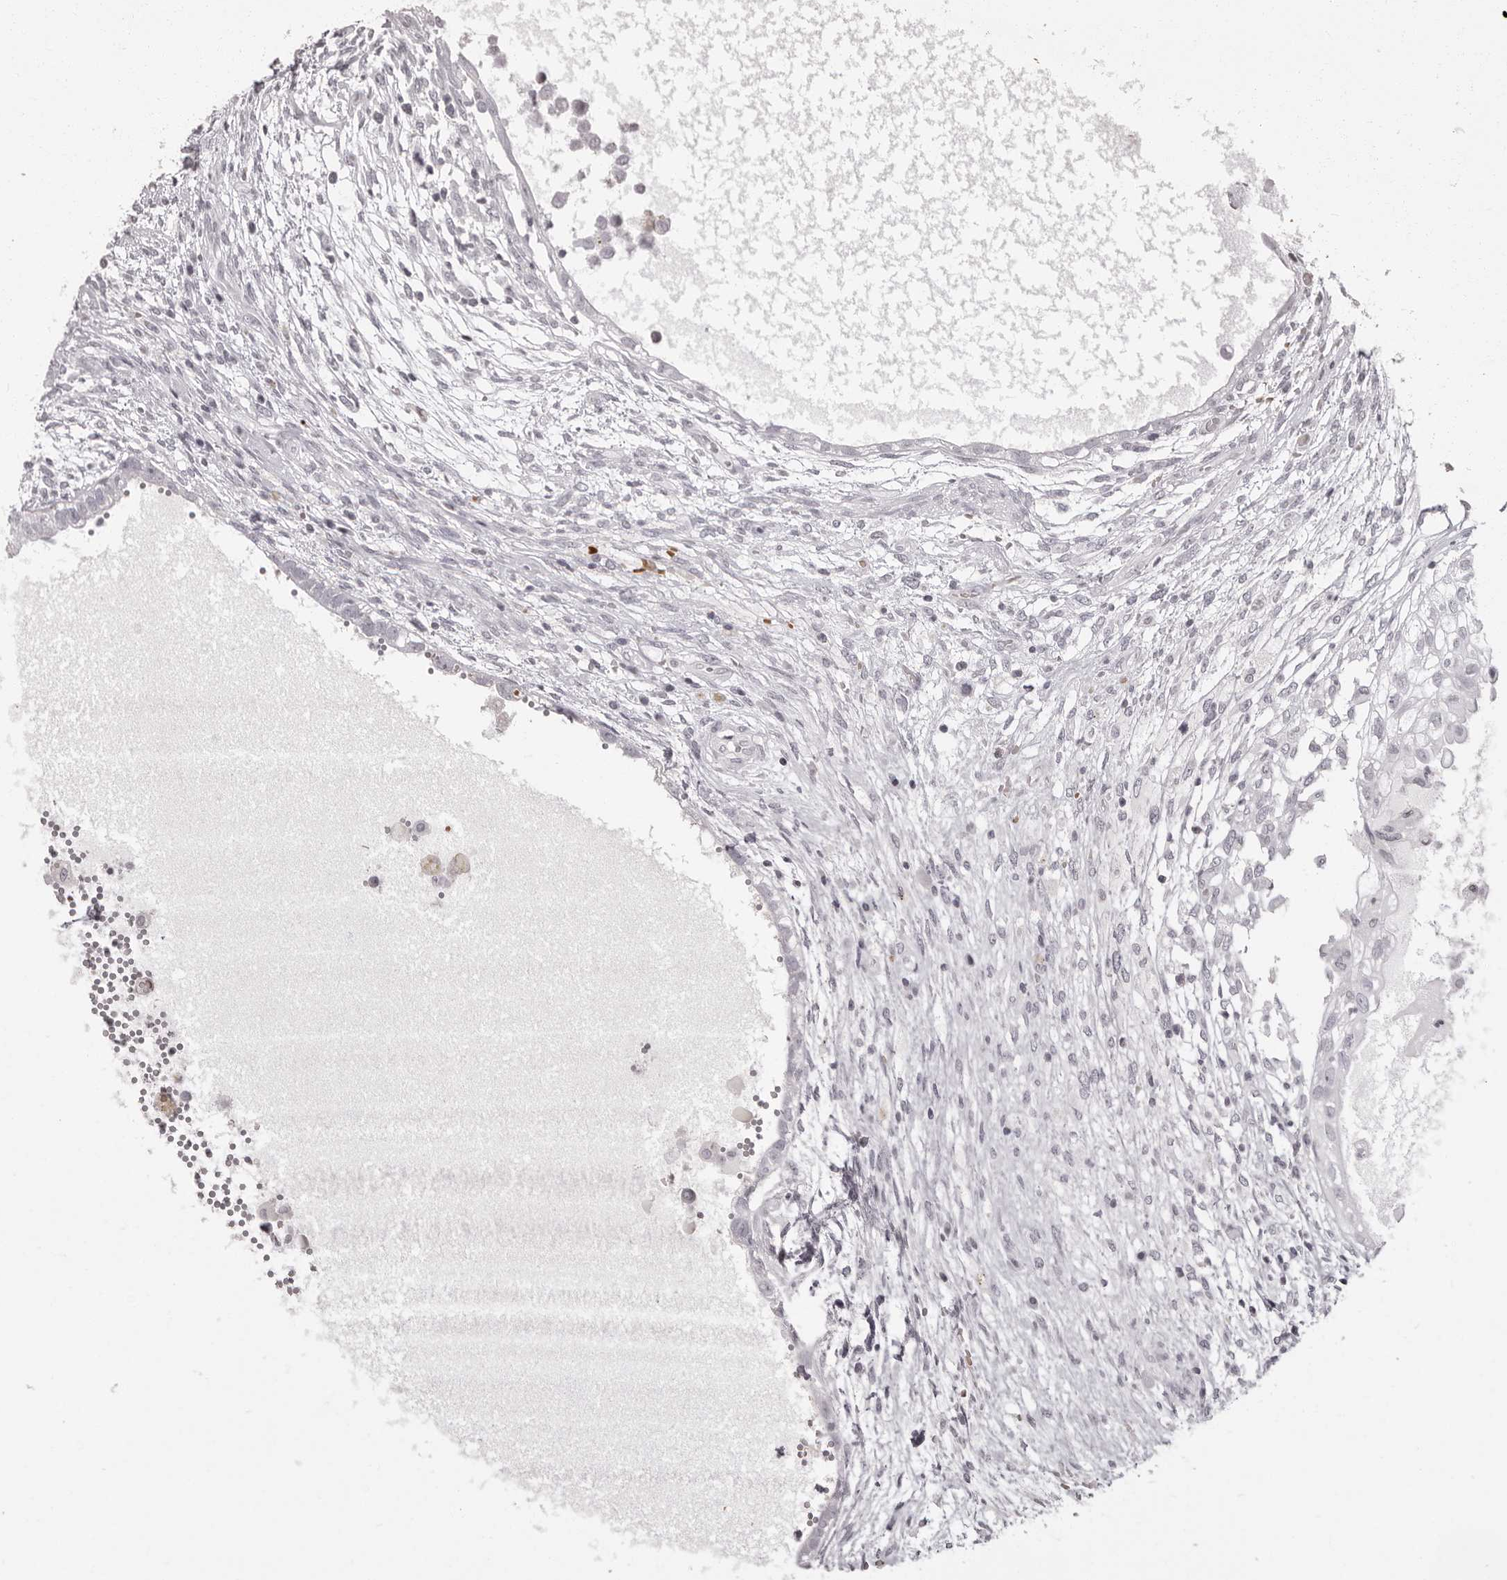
{"staining": {"intensity": "negative", "quantity": "none", "location": "none"}, "tissue": "testis cancer", "cell_type": "Tumor cells", "image_type": "cancer", "snomed": [{"axis": "morphology", "description": "Carcinoma, Embryonal, NOS"}, {"axis": "topography", "description": "Testis"}], "caption": "The micrograph exhibits no staining of tumor cells in testis cancer (embryonal carcinoma). (DAB immunohistochemistry visualized using brightfield microscopy, high magnification).", "gene": "C8orf74", "patient": {"sex": "male", "age": 26}}